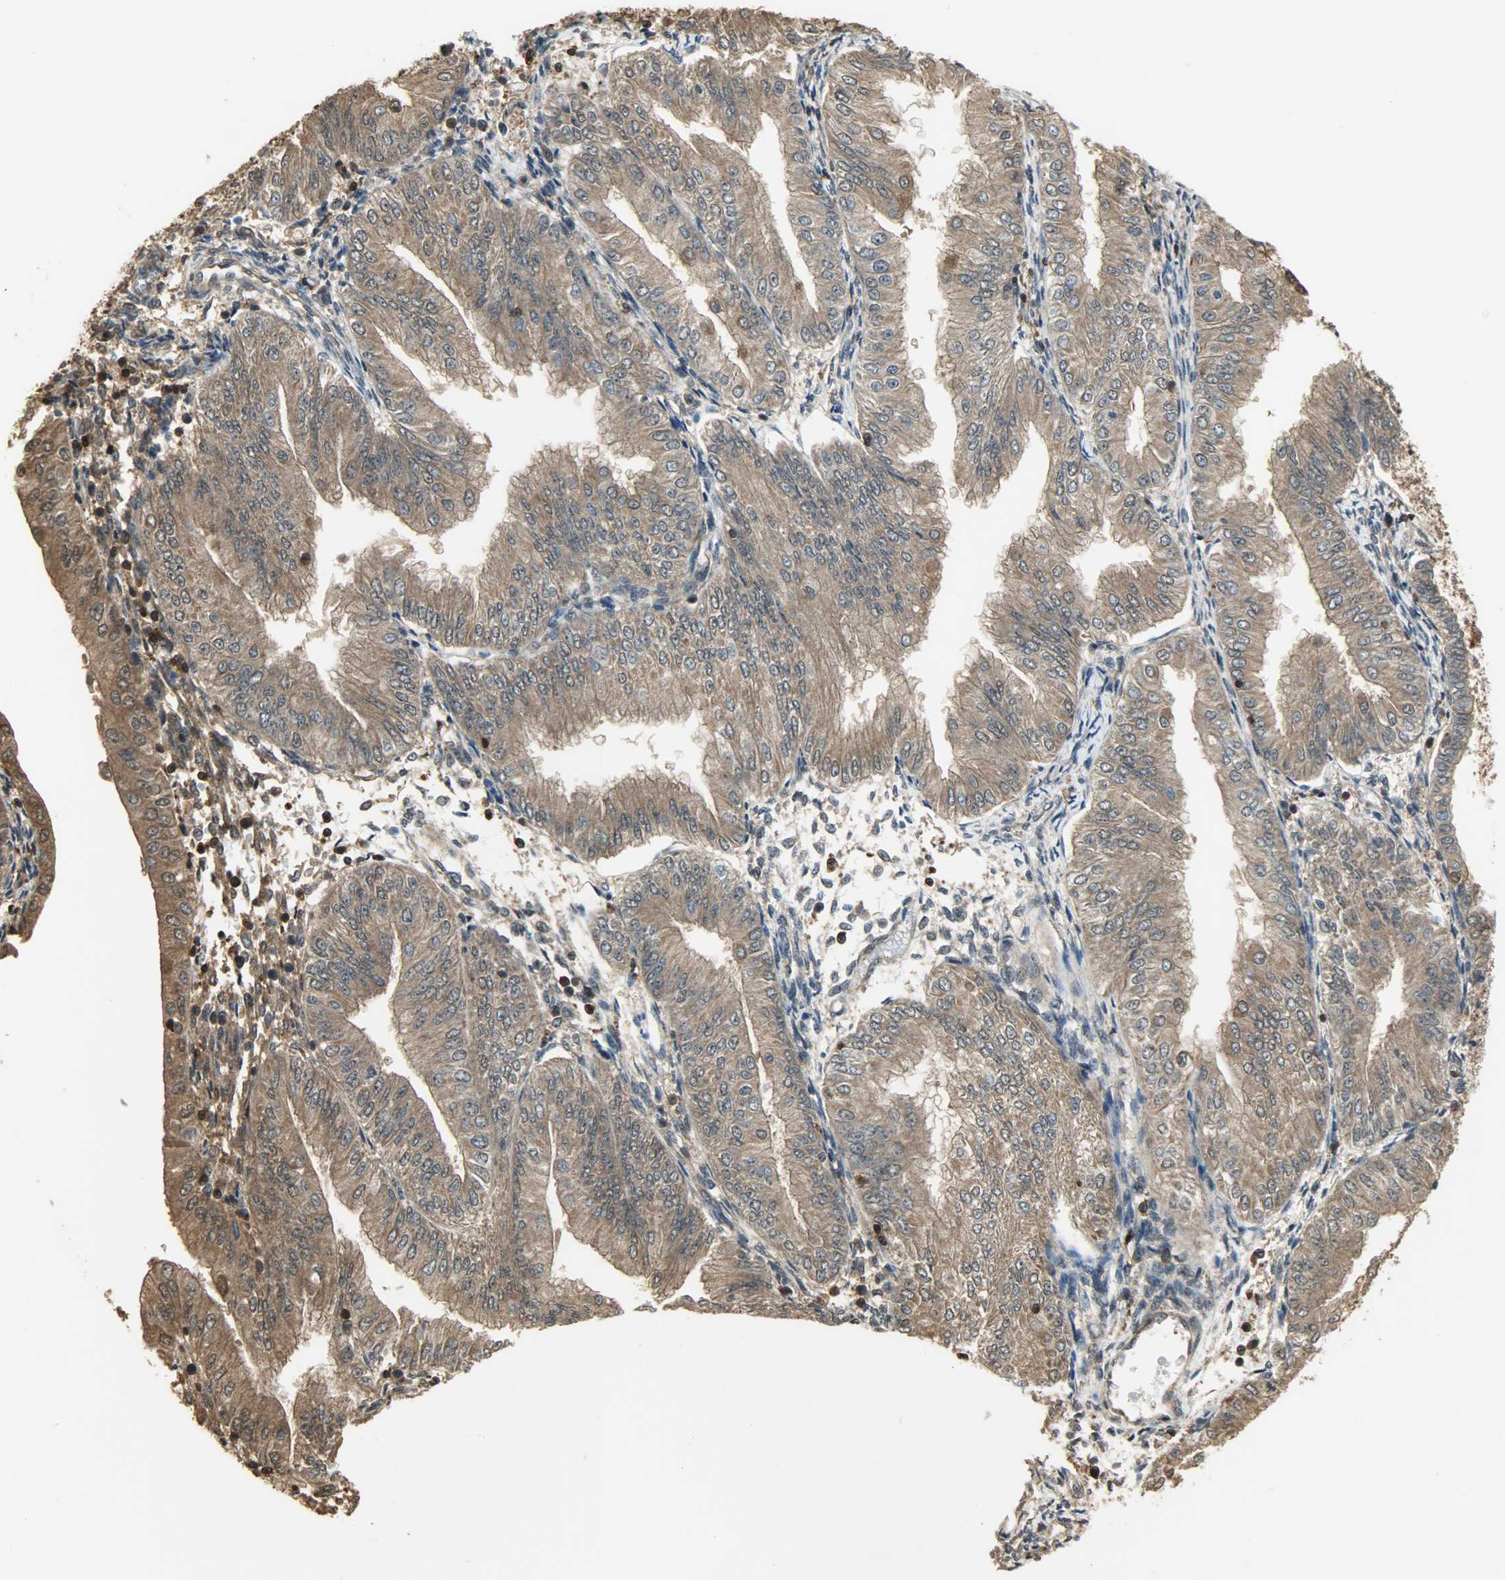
{"staining": {"intensity": "moderate", "quantity": ">75%", "location": "cytoplasmic/membranous,nuclear"}, "tissue": "endometrial cancer", "cell_type": "Tumor cells", "image_type": "cancer", "snomed": [{"axis": "morphology", "description": "Adenocarcinoma, NOS"}, {"axis": "topography", "description": "Endometrium"}], "caption": "Protein staining of endometrial cancer (adenocarcinoma) tissue exhibits moderate cytoplasmic/membranous and nuclear positivity in approximately >75% of tumor cells. (DAB = brown stain, brightfield microscopy at high magnification).", "gene": "YWHAZ", "patient": {"sex": "female", "age": 53}}